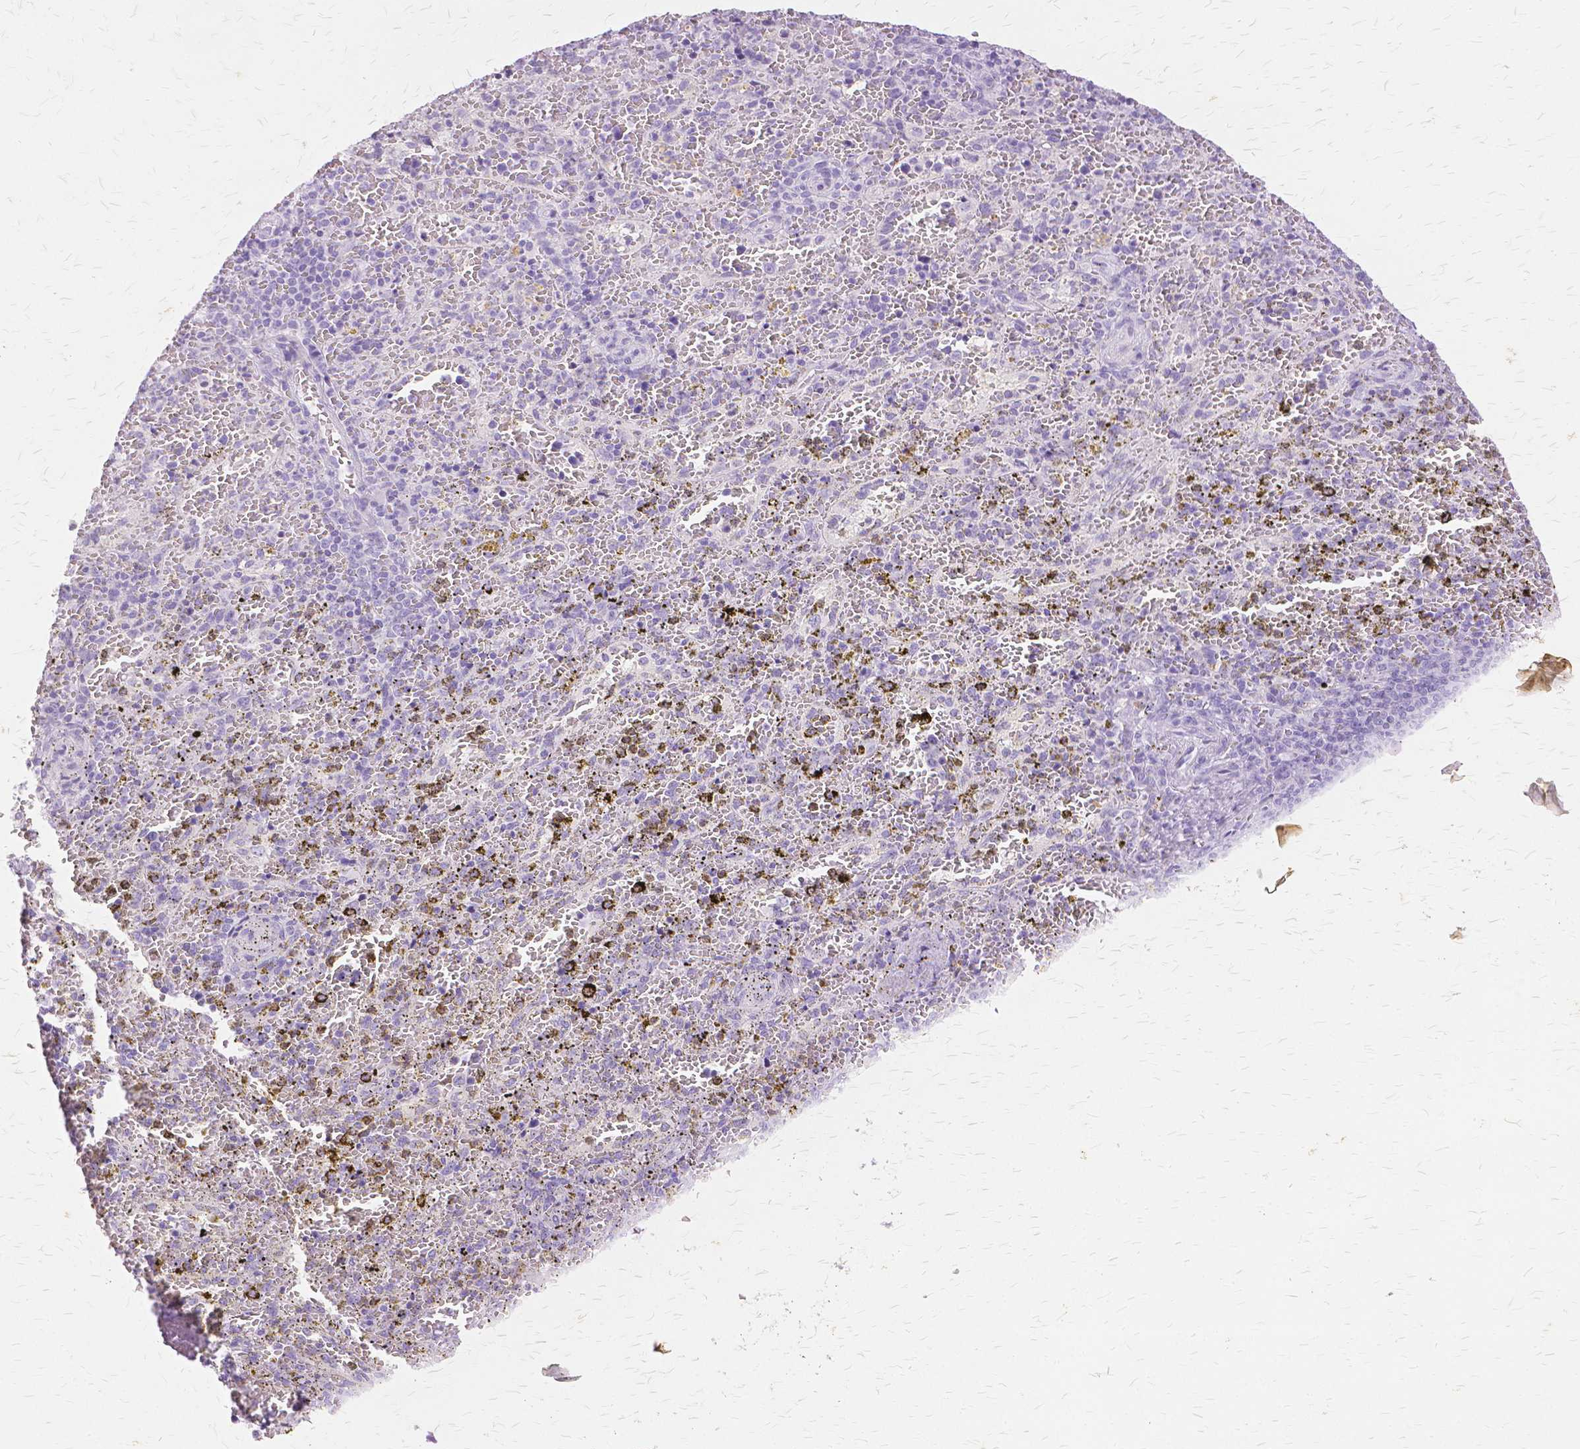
{"staining": {"intensity": "negative", "quantity": "none", "location": "none"}, "tissue": "spleen", "cell_type": "Cells in red pulp", "image_type": "normal", "snomed": [{"axis": "morphology", "description": "Normal tissue, NOS"}, {"axis": "topography", "description": "Spleen"}], "caption": "IHC image of normal spleen: human spleen stained with DAB shows no significant protein expression in cells in red pulp.", "gene": "TGM1", "patient": {"sex": "female", "age": 50}}